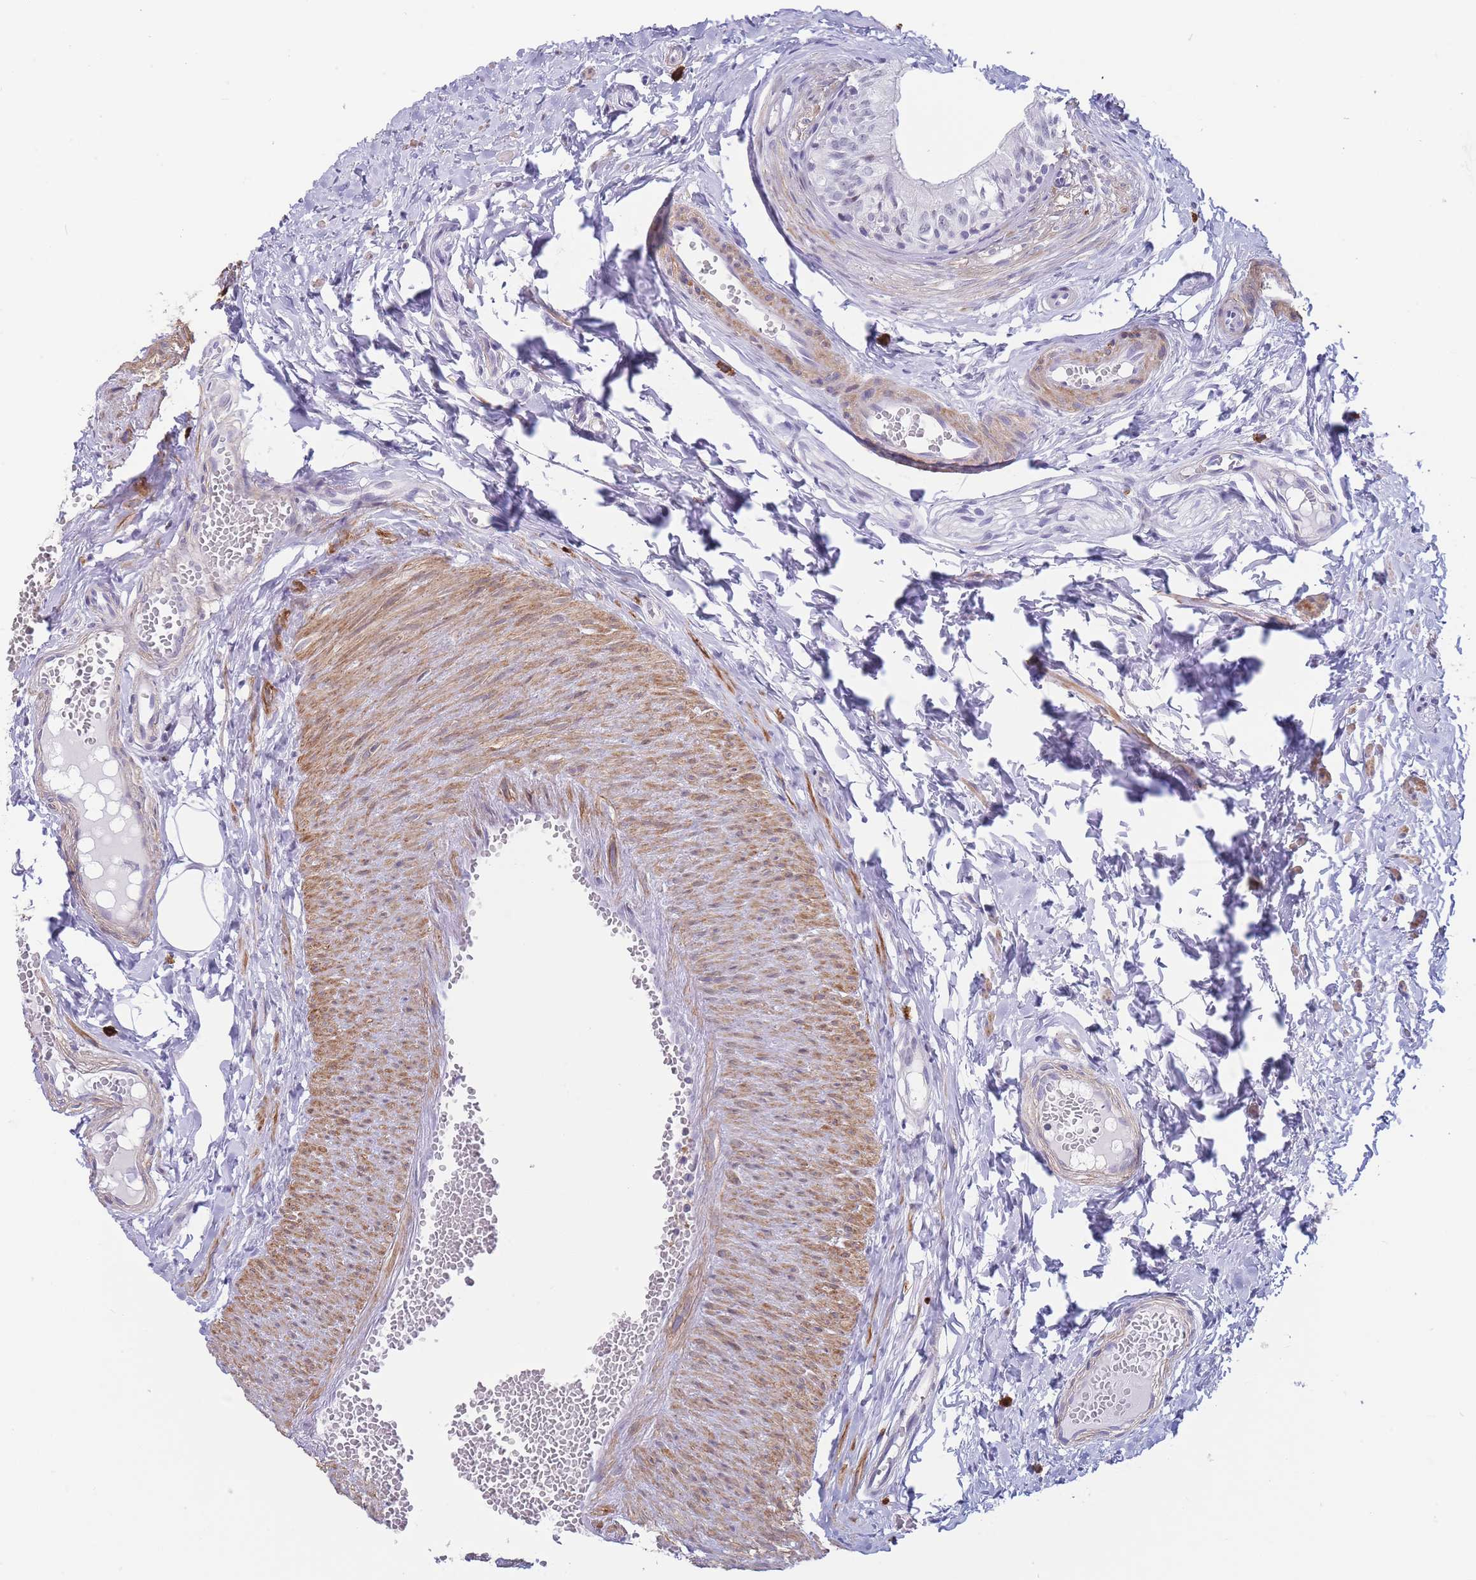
{"staining": {"intensity": "negative", "quantity": "none", "location": "none"}, "tissue": "epididymis", "cell_type": "Glandular cells", "image_type": "normal", "snomed": [{"axis": "morphology", "description": "Normal tissue, NOS"}, {"axis": "topography", "description": "Epididymis"}], "caption": "Benign epididymis was stained to show a protein in brown. There is no significant expression in glandular cells. Nuclei are stained in blue.", "gene": "ASAP3", "patient": {"sex": "male", "age": 37}}